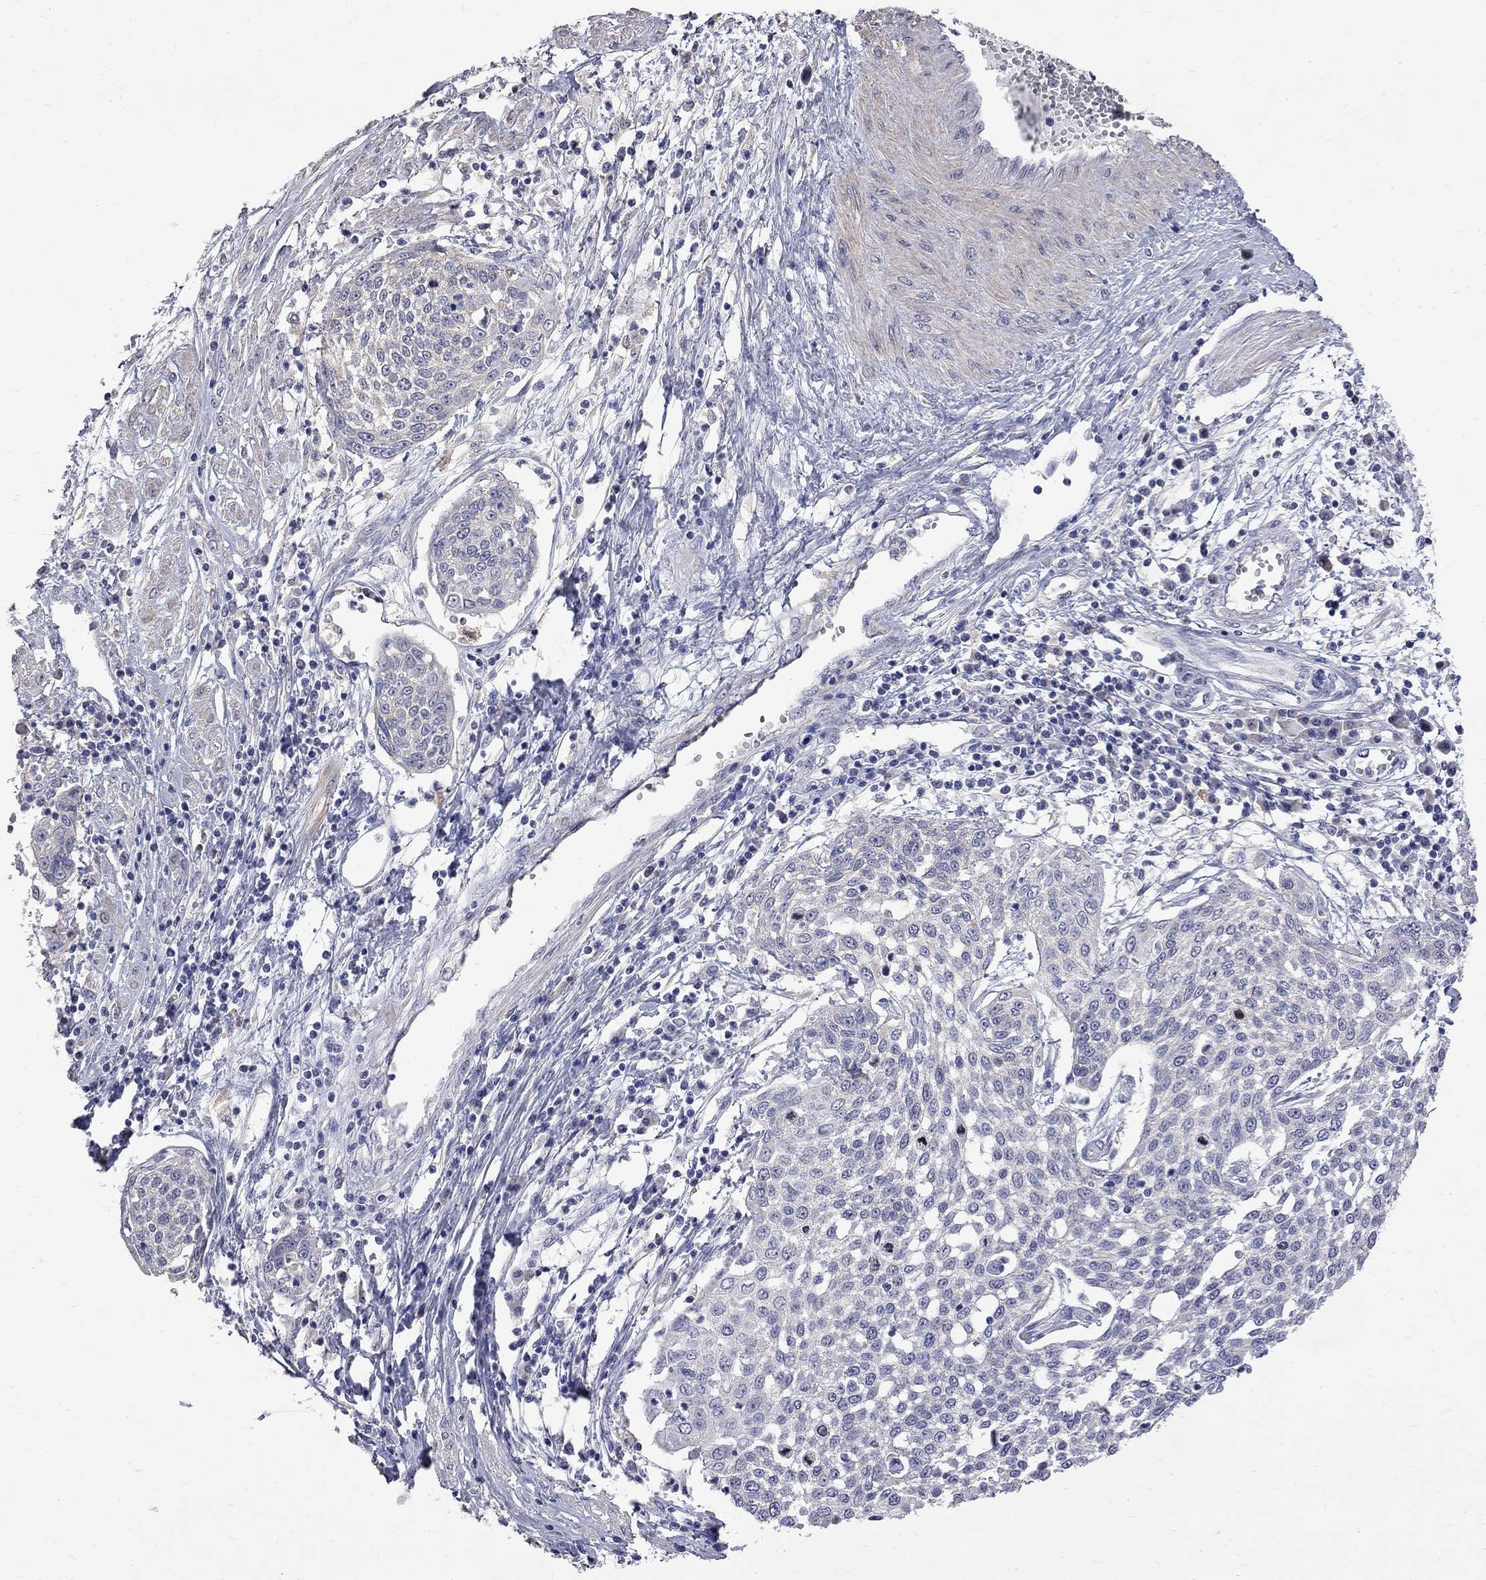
{"staining": {"intensity": "negative", "quantity": "none", "location": "none"}, "tissue": "cervical cancer", "cell_type": "Tumor cells", "image_type": "cancer", "snomed": [{"axis": "morphology", "description": "Squamous cell carcinoma, NOS"}, {"axis": "topography", "description": "Cervix"}], "caption": "Immunohistochemical staining of cervical cancer shows no significant positivity in tumor cells. (DAB (3,3'-diaminobenzidine) IHC, high magnification).", "gene": "CKAP2", "patient": {"sex": "female", "age": 34}}